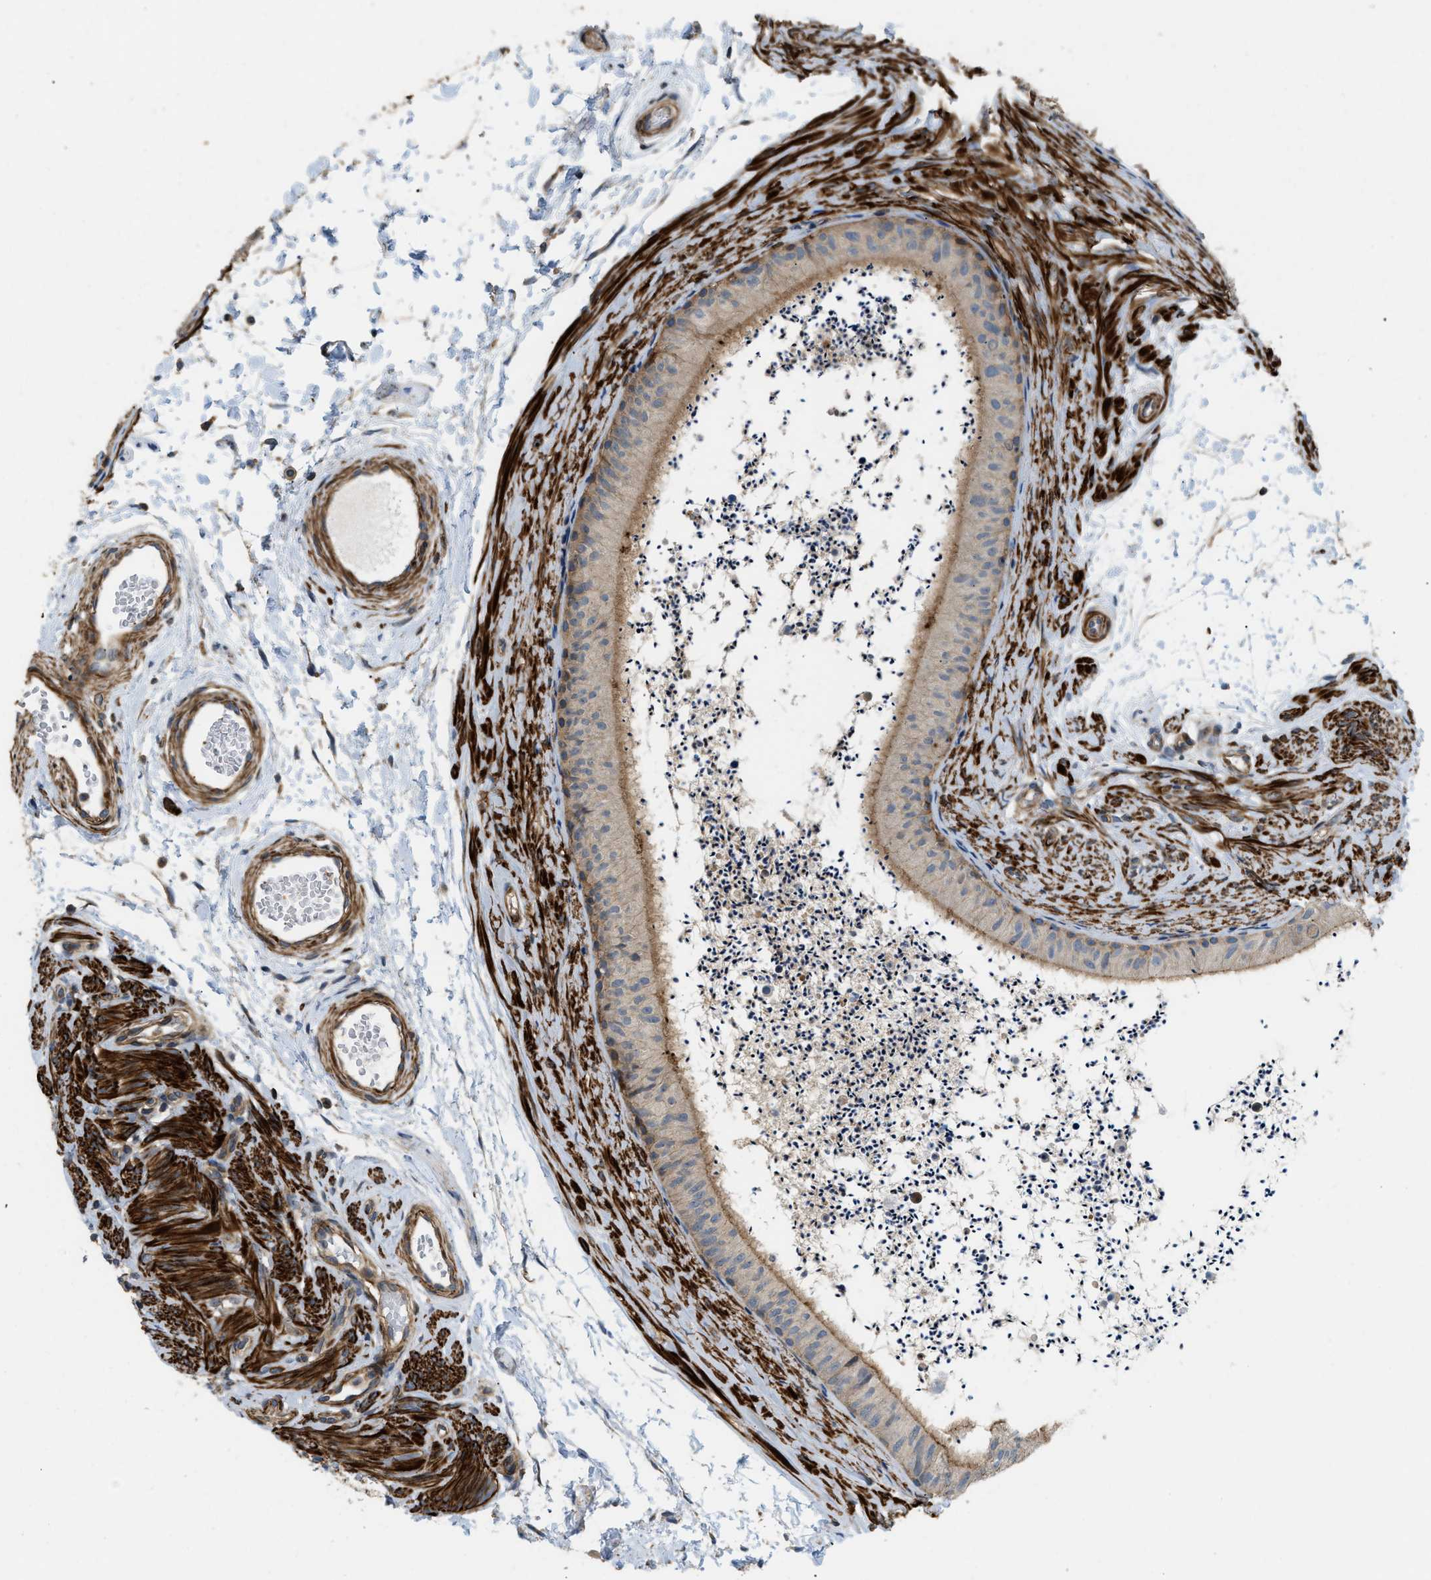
{"staining": {"intensity": "weak", "quantity": ">75%", "location": "cytoplasmic/membranous"}, "tissue": "epididymis", "cell_type": "Glandular cells", "image_type": "normal", "snomed": [{"axis": "morphology", "description": "Normal tissue, NOS"}, {"axis": "topography", "description": "Epididymis"}], "caption": "IHC micrograph of unremarkable epididymis: epididymis stained using IHC reveals low levels of weak protein expression localized specifically in the cytoplasmic/membranous of glandular cells, appearing as a cytoplasmic/membranous brown color.", "gene": "BTN3A2", "patient": {"sex": "male", "age": 56}}